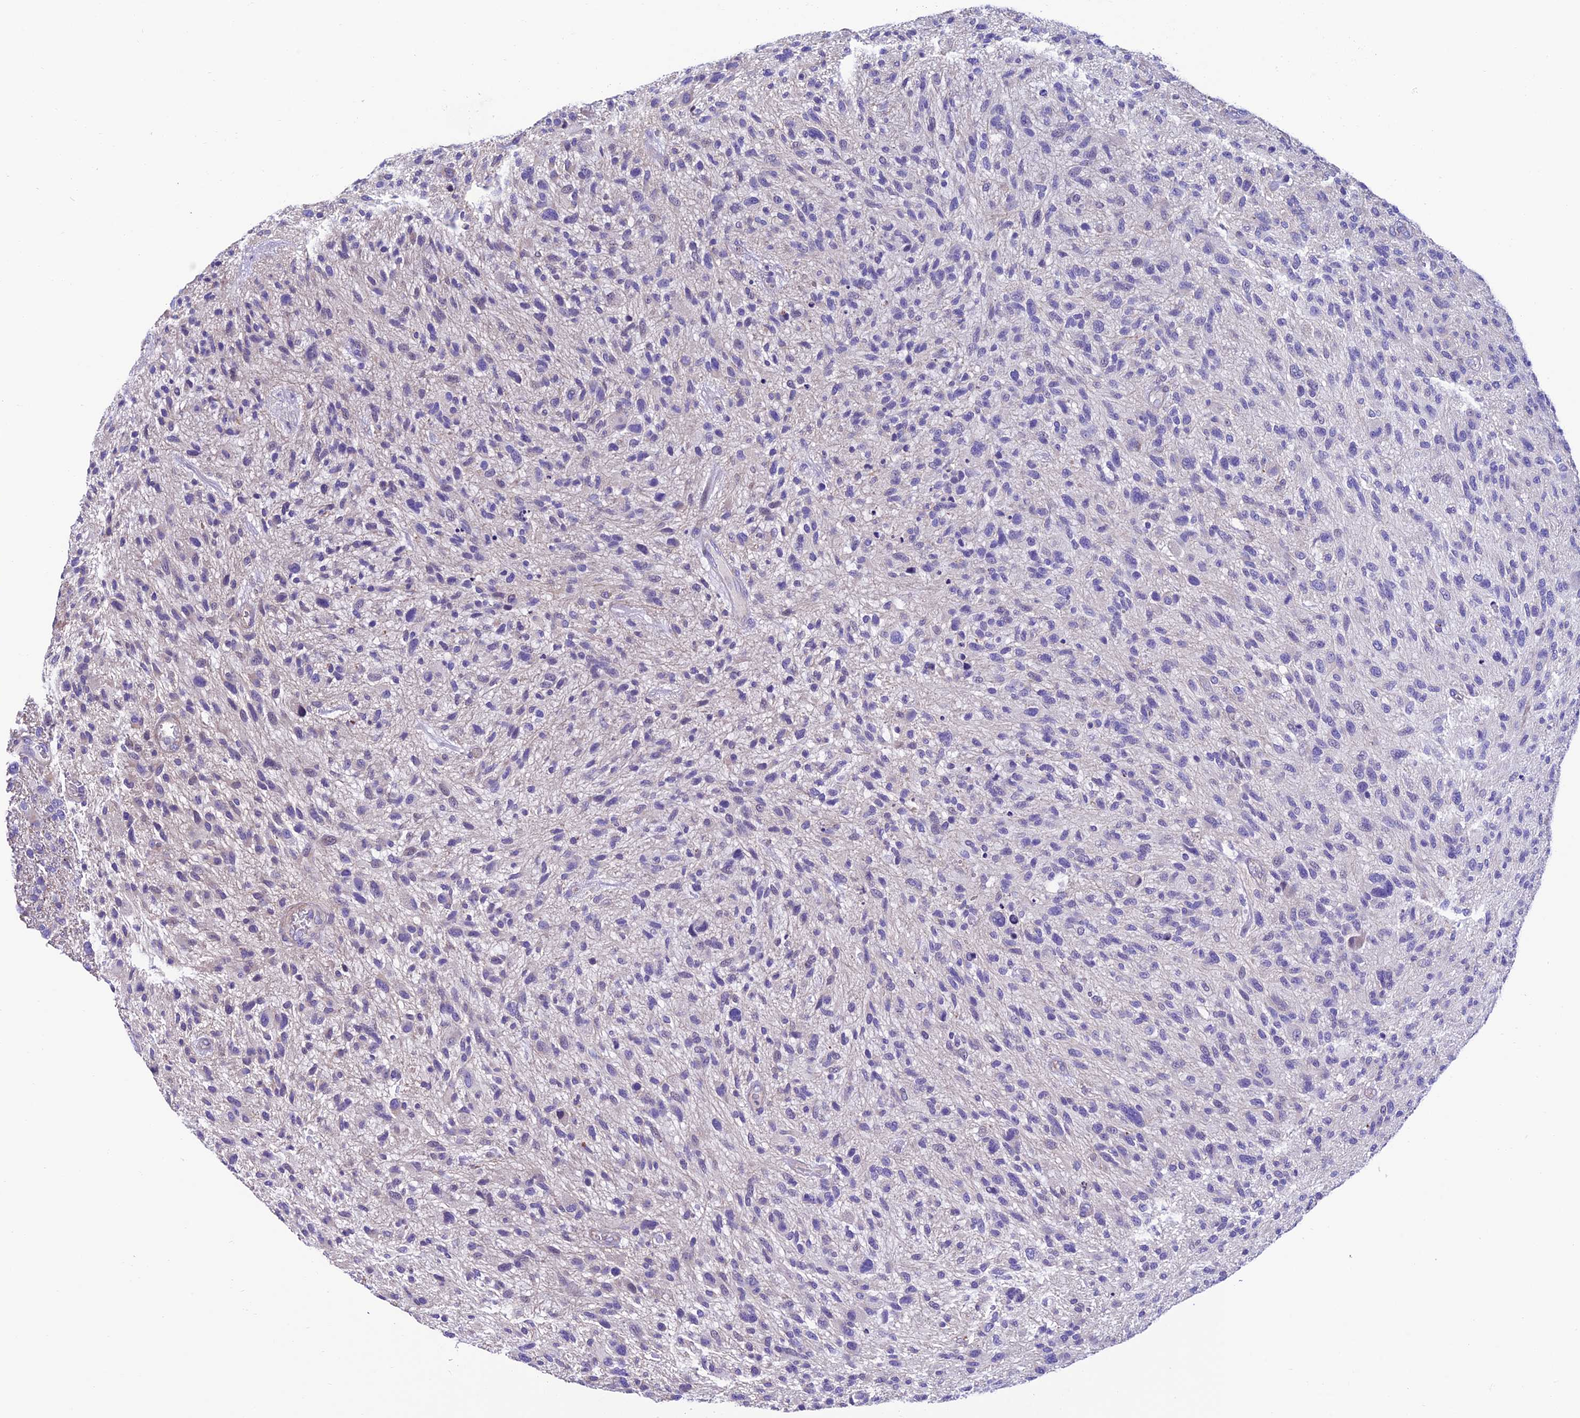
{"staining": {"intensity": "negative", "quantity": "none", "location": "none"}, "tissue": "glioma", "cell_type": "Tumor cells", "image_type": "cancer", "snomed": [{"axis": "morphology", "description": "Glioma, malignant, High grade"}, {"axis": "topography", "description": "Brain"}], "caption": "Malignant glioma (high-grade) stained for a protein using immunohistochemistry exhibits no expression tumor cells.", "gene": "FAM178B", "patient": {"sex": "male", "age": 47}}